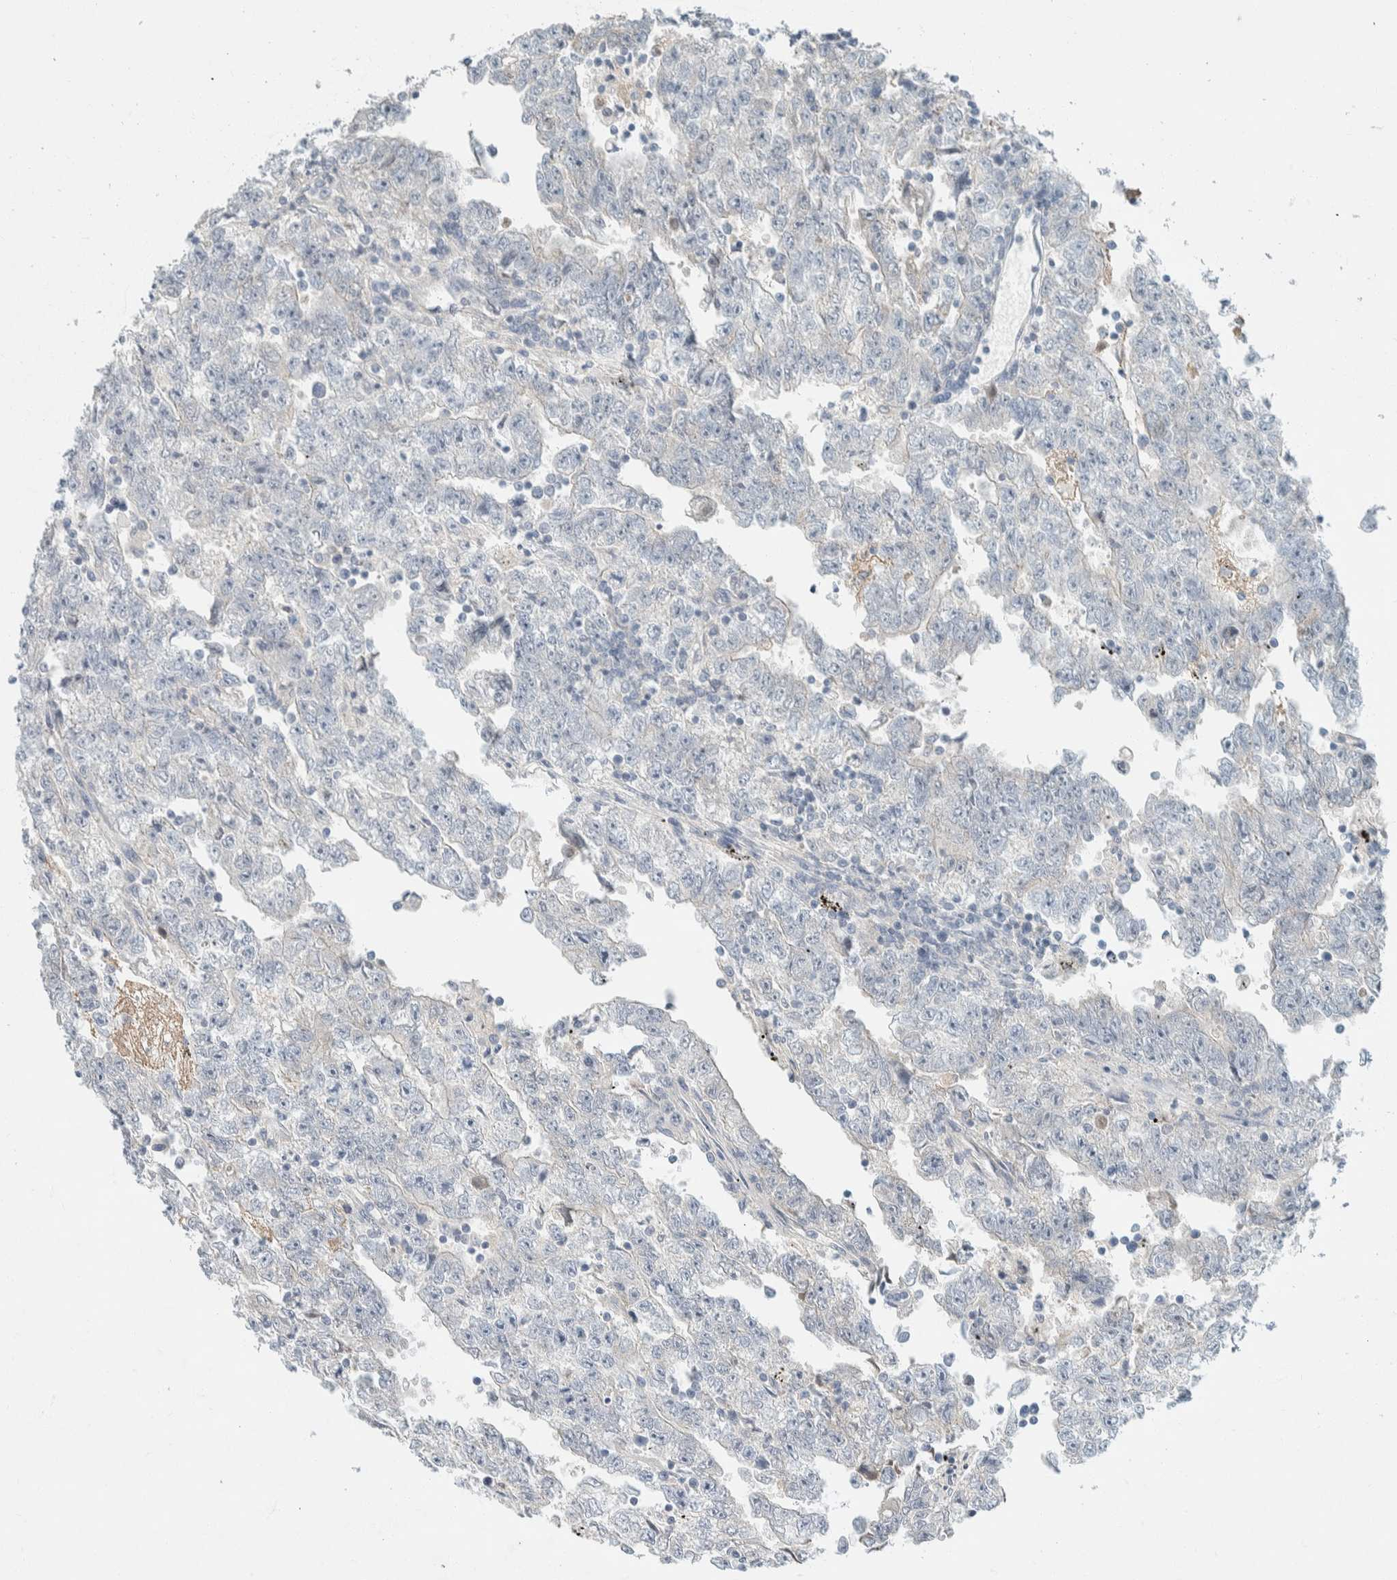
{"staining": {"intensity": "negative", "quantity": "none", "location": "none"}, "tissue": "testis cancer", "cell_type": "Tumor cells", "image_type": "cancer", "snomed": [{"axis": "morphology", "description": "Carcinoma, Embryonal, NOS"}, {"axis": "topography", "description": "Testis"}], "caption": "Immunohistochemical staining of human testis cancer (embryonal carcinoma) displays no significant positivity in tumor cells. (Immunohistochemistry (ihc), brightfield microscopy, high magnification).", "gene": "ALOX12B", "patient": {"sex": "male", "age": 25}}